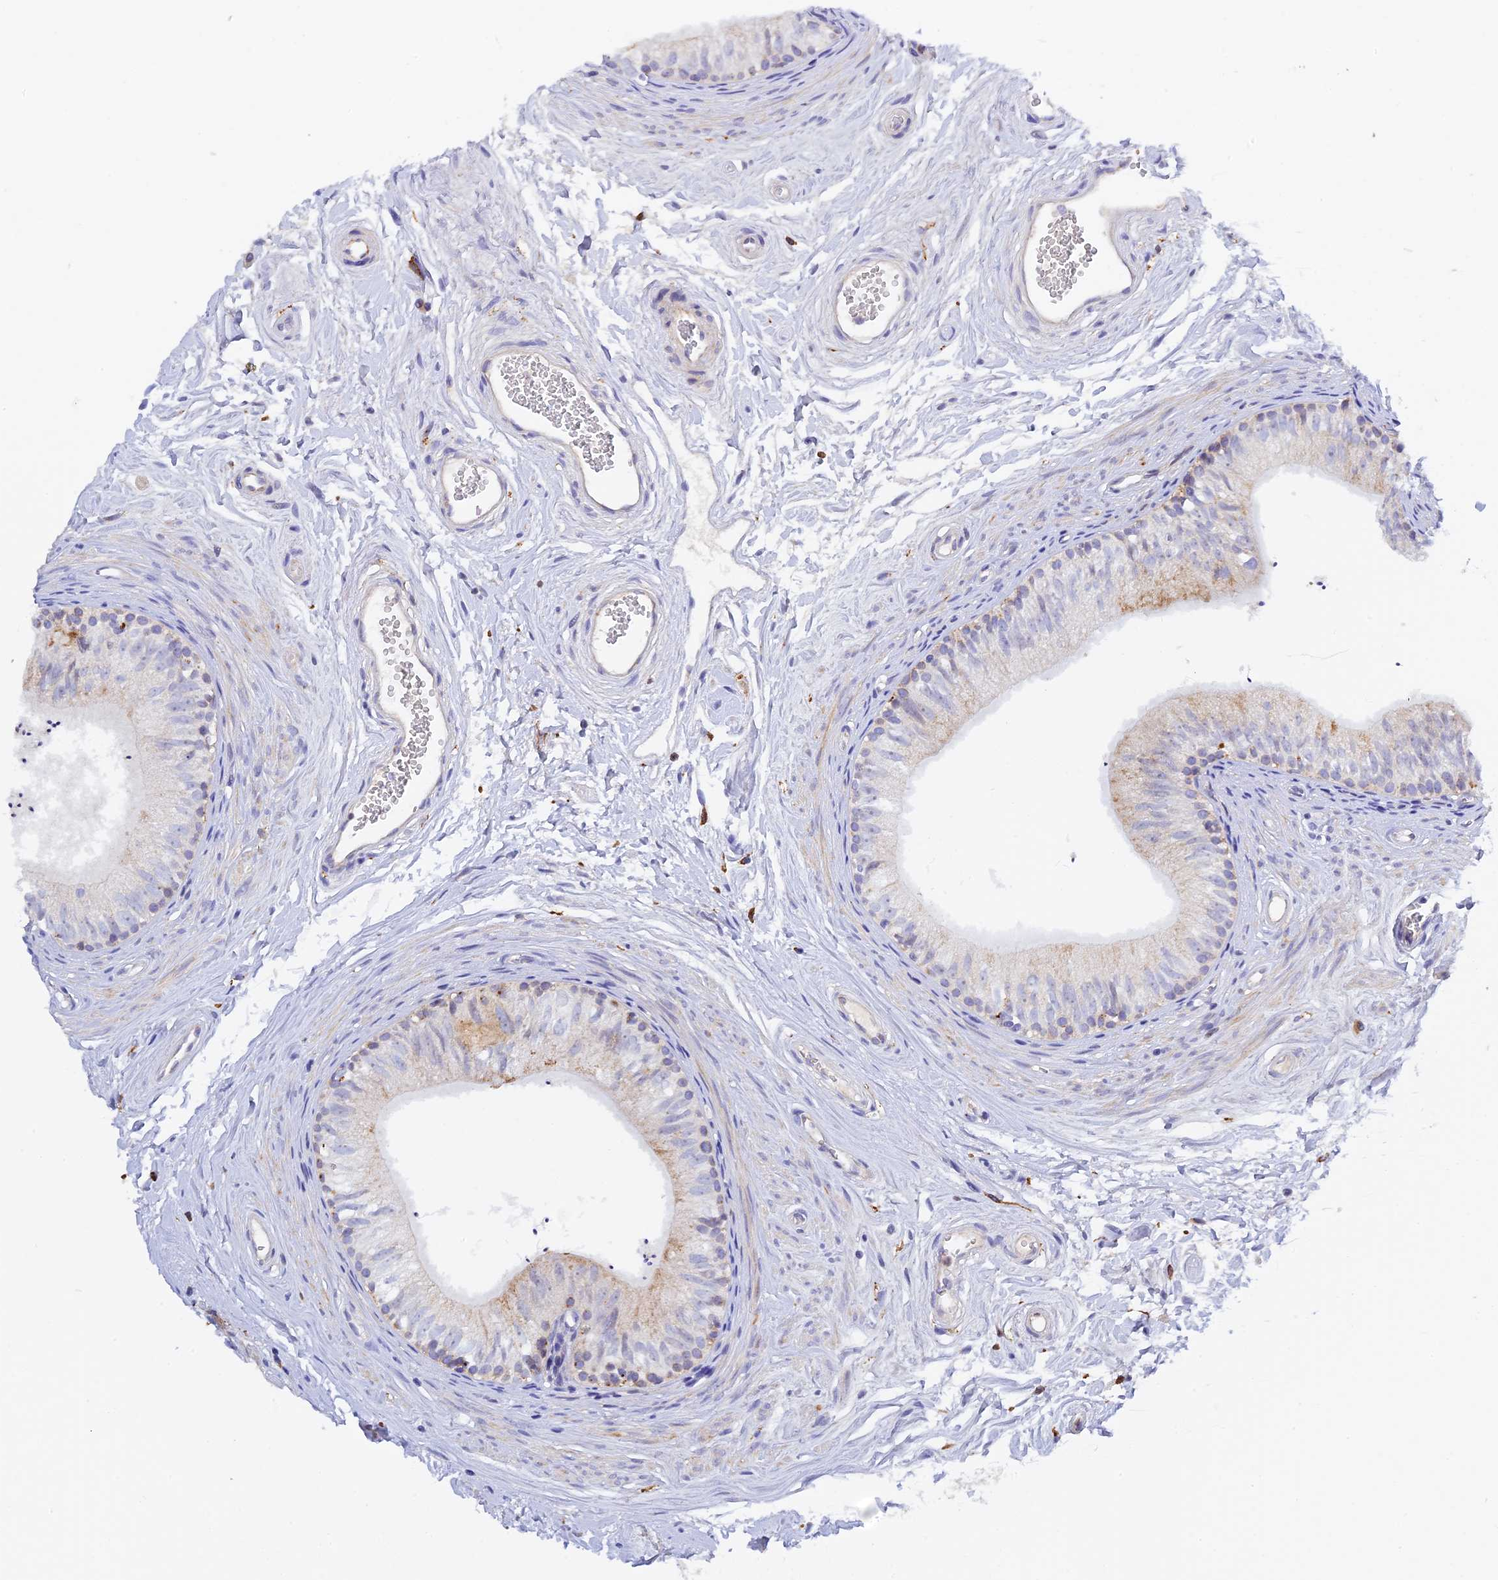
{"staining": {"intensity": "moderate", "quantity": "<25%", "location": "cytoplasmic/membranous"}, "tissue": "epididymis", "cell_type": "Glandular cells", "image_type": "normal", "snomed": [{"axis": "morphology", "description": "Normal tissue, NOS"}, {"axis": "topography", "description": "Epididymis"}], "caption": "Immunohistochemistry (IHC) histopathology image of unremarkable epididymis: epididymis stained using immunohistochemistry (IHC) exhibits low levels of moderate protein expression localized specifically in the cytoplasmic/membranous of glandular cells, appearing as a cytoplasmic/membranous brown color.", "gene": "RPGRIP1L", "patient": {"sex": "male", "age": 56}}